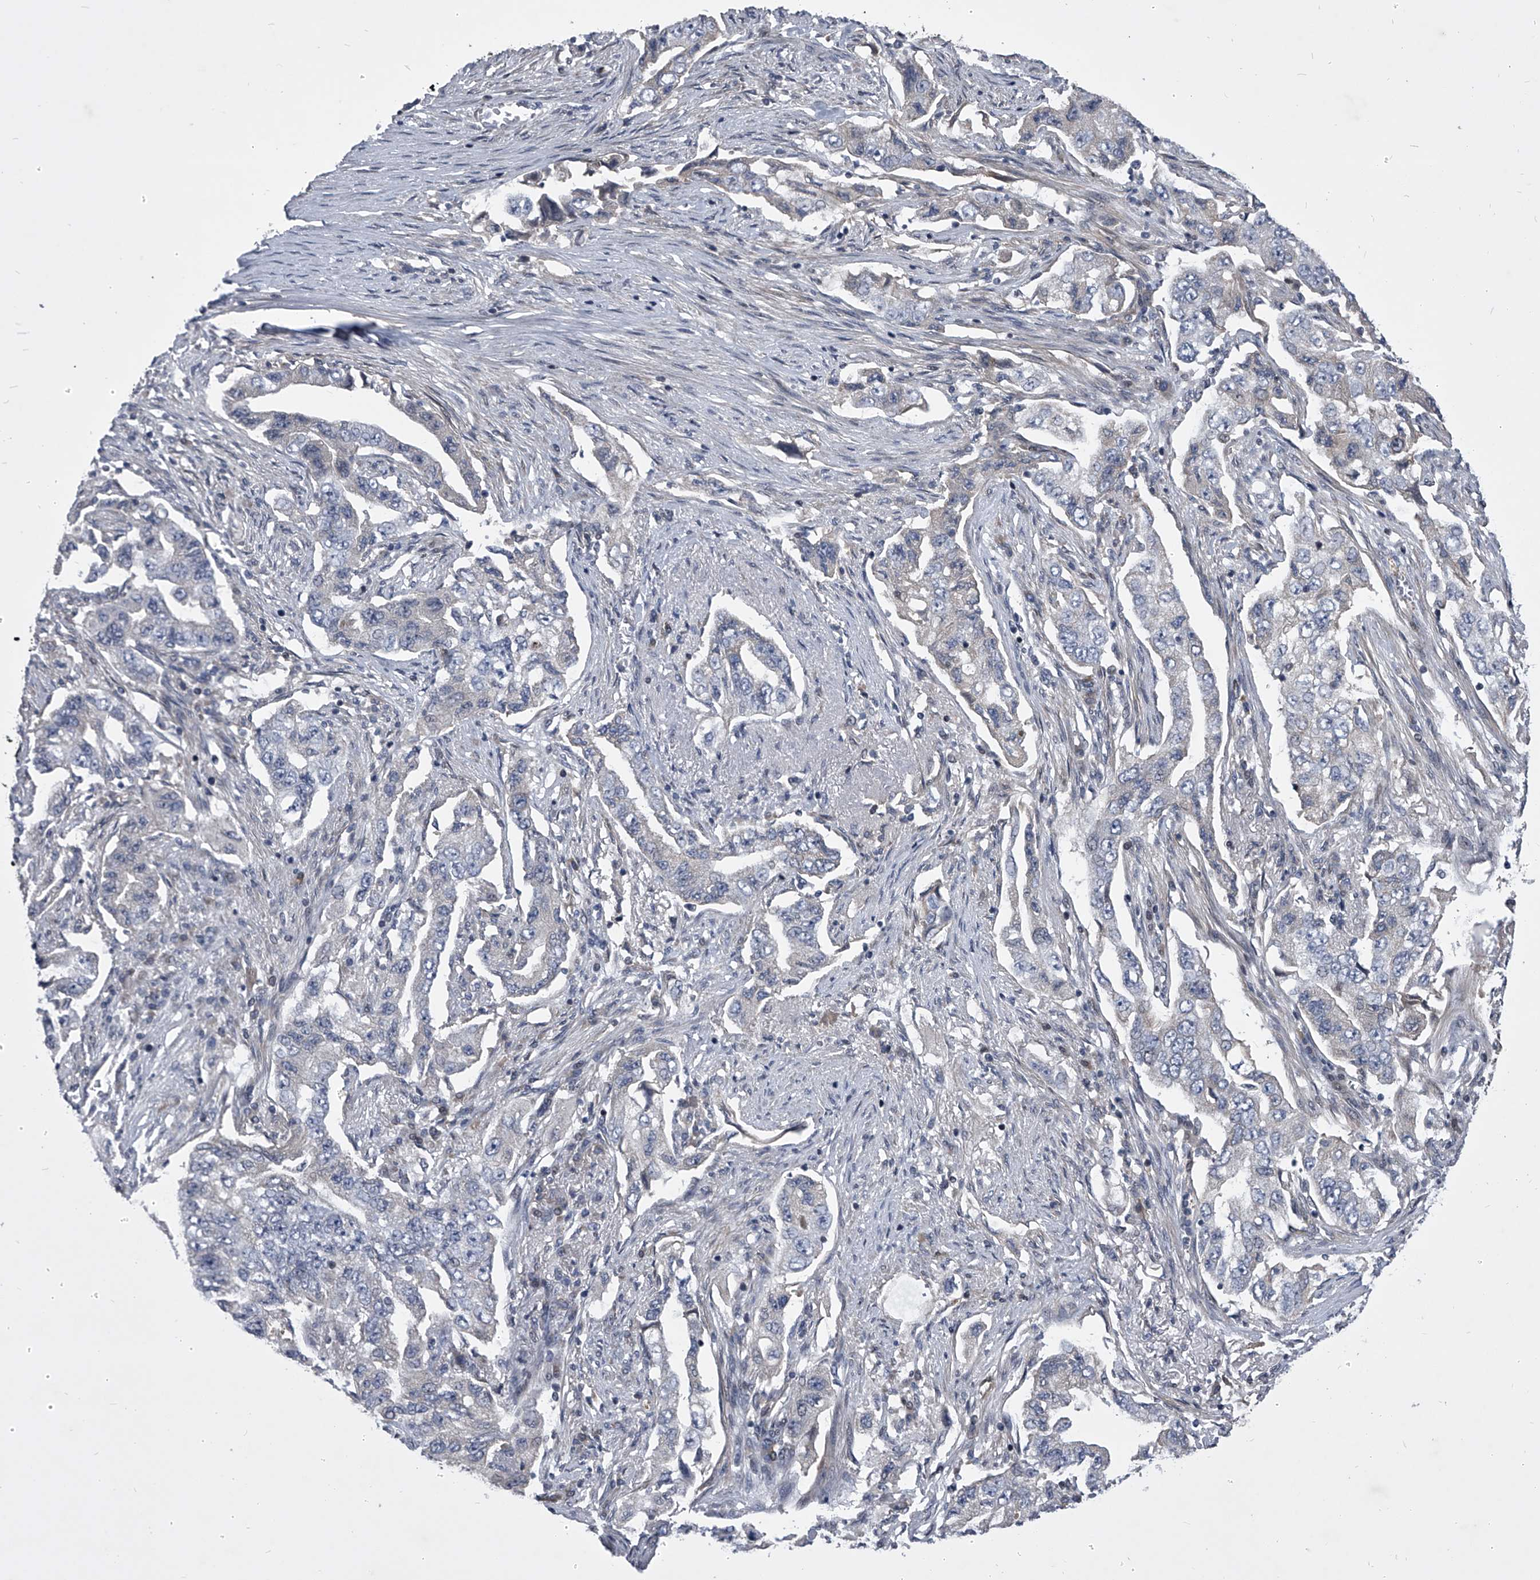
{"staining": {"intensity": "negative", "quantity": "none", "location": "none"}, "tissue": "lung cancer", "cell_type": "Tumor cells", "image_type": "cancer", "snomed": [{"axis": "morphology", "description": "Adenocarcinoma, NOS"}, {"axis": "topography", "description": "Lung"}], "caption": "Immunohistochemistry of adenocarcinoma (lung) displays no positivity in tumor cells. (DAB (3,3'-diaminobenzidine) IHC with hematoxylin counter stain).", "gene": "ZNF76", "patient": {"sex": "female", "age": 51}}